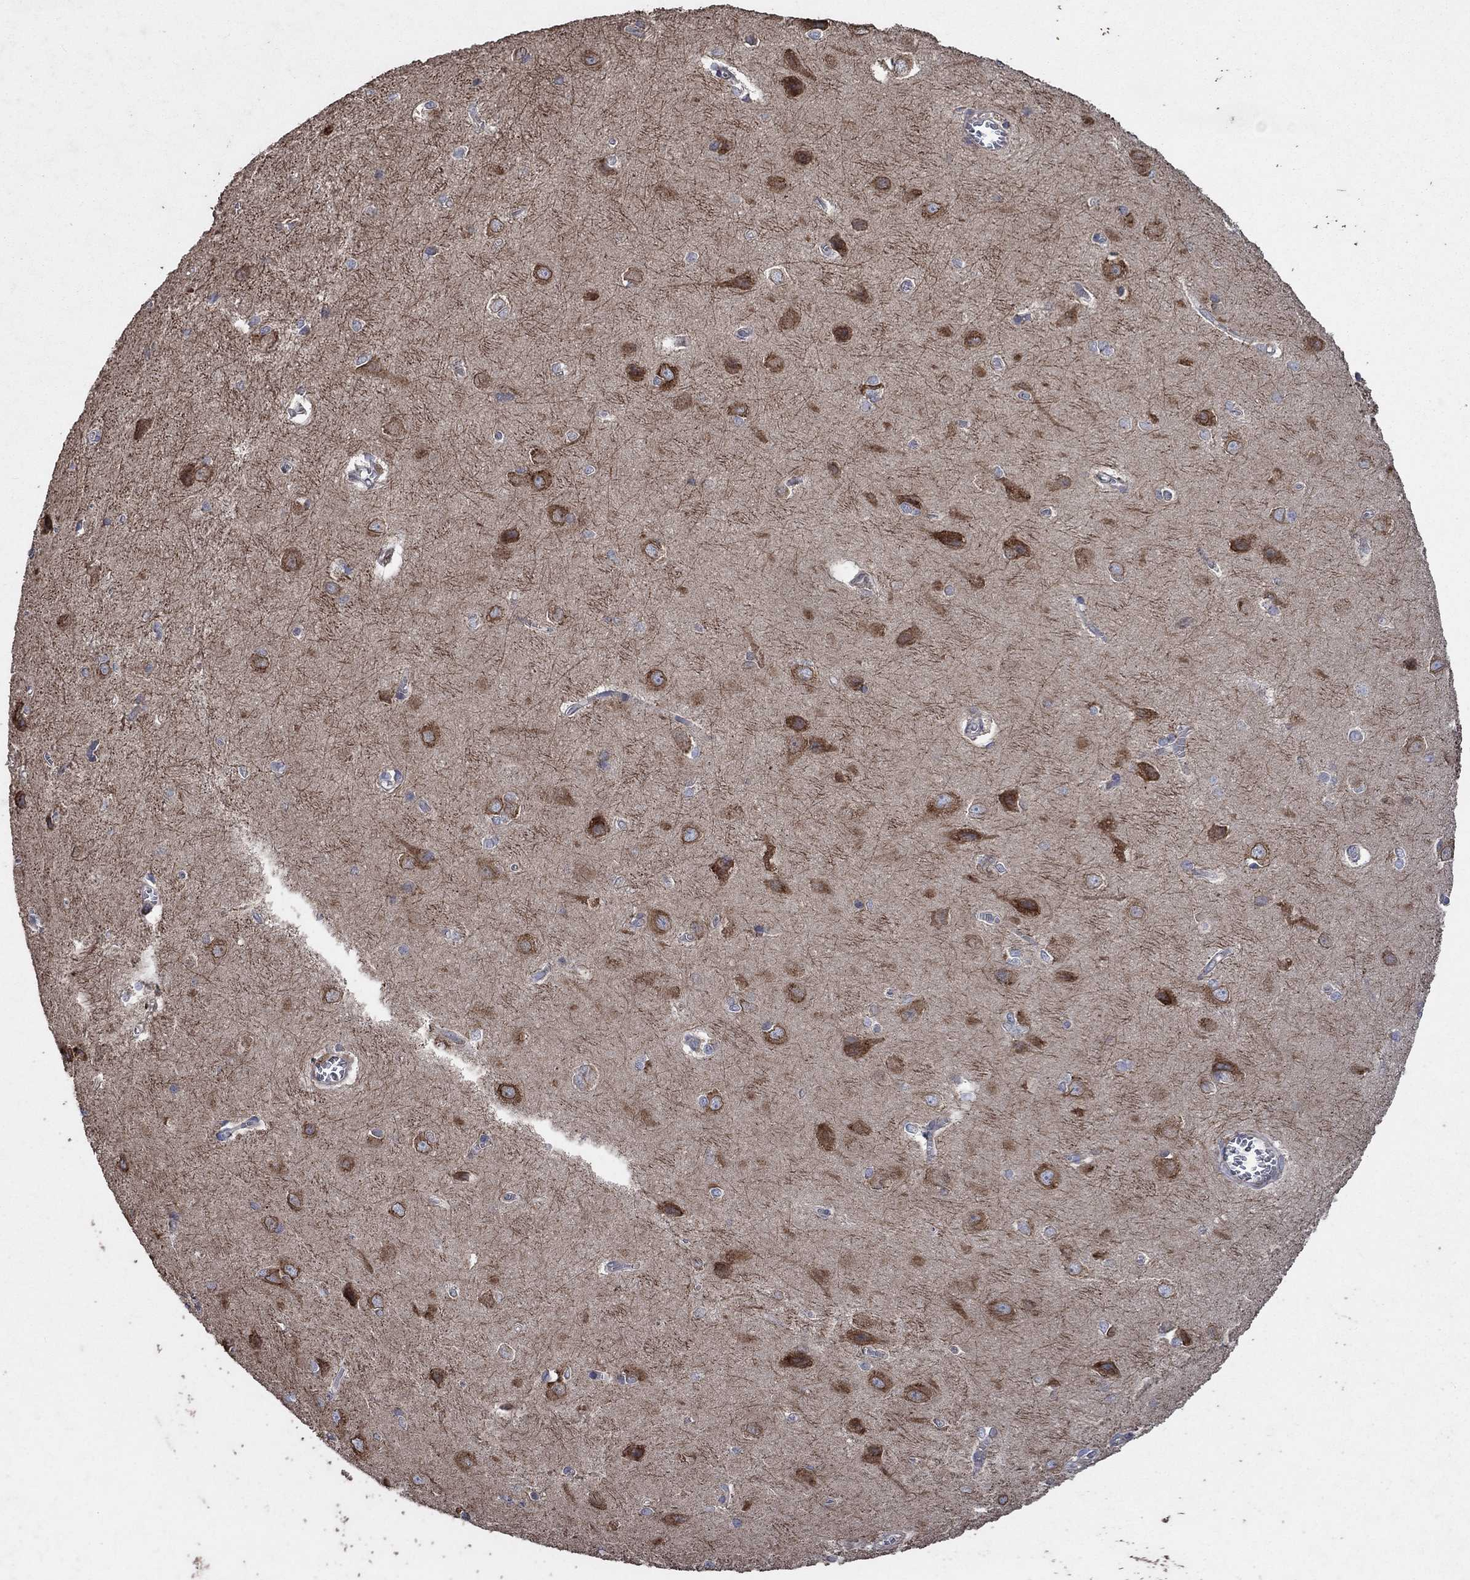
{"staining": {"intensity": "negative", "quantity": "none", "location": "none"}, "tissue": "cerebral cortex", "cell_type": "Endothelial cells", "image_type": "normal", "snomed": [{"axis": "morphology", "description": "Normal tissue, NOS"}, {"axis": "topography", "description": "Cerebral cortex"}], "caption": "This is an immunohistochemistry (IHC) histopathology image of unremarkable cerebral cortex. There is no staining in endothelial cells.", "gene": "NCEH1", "patient": {"sex": "male", "age": 37}}